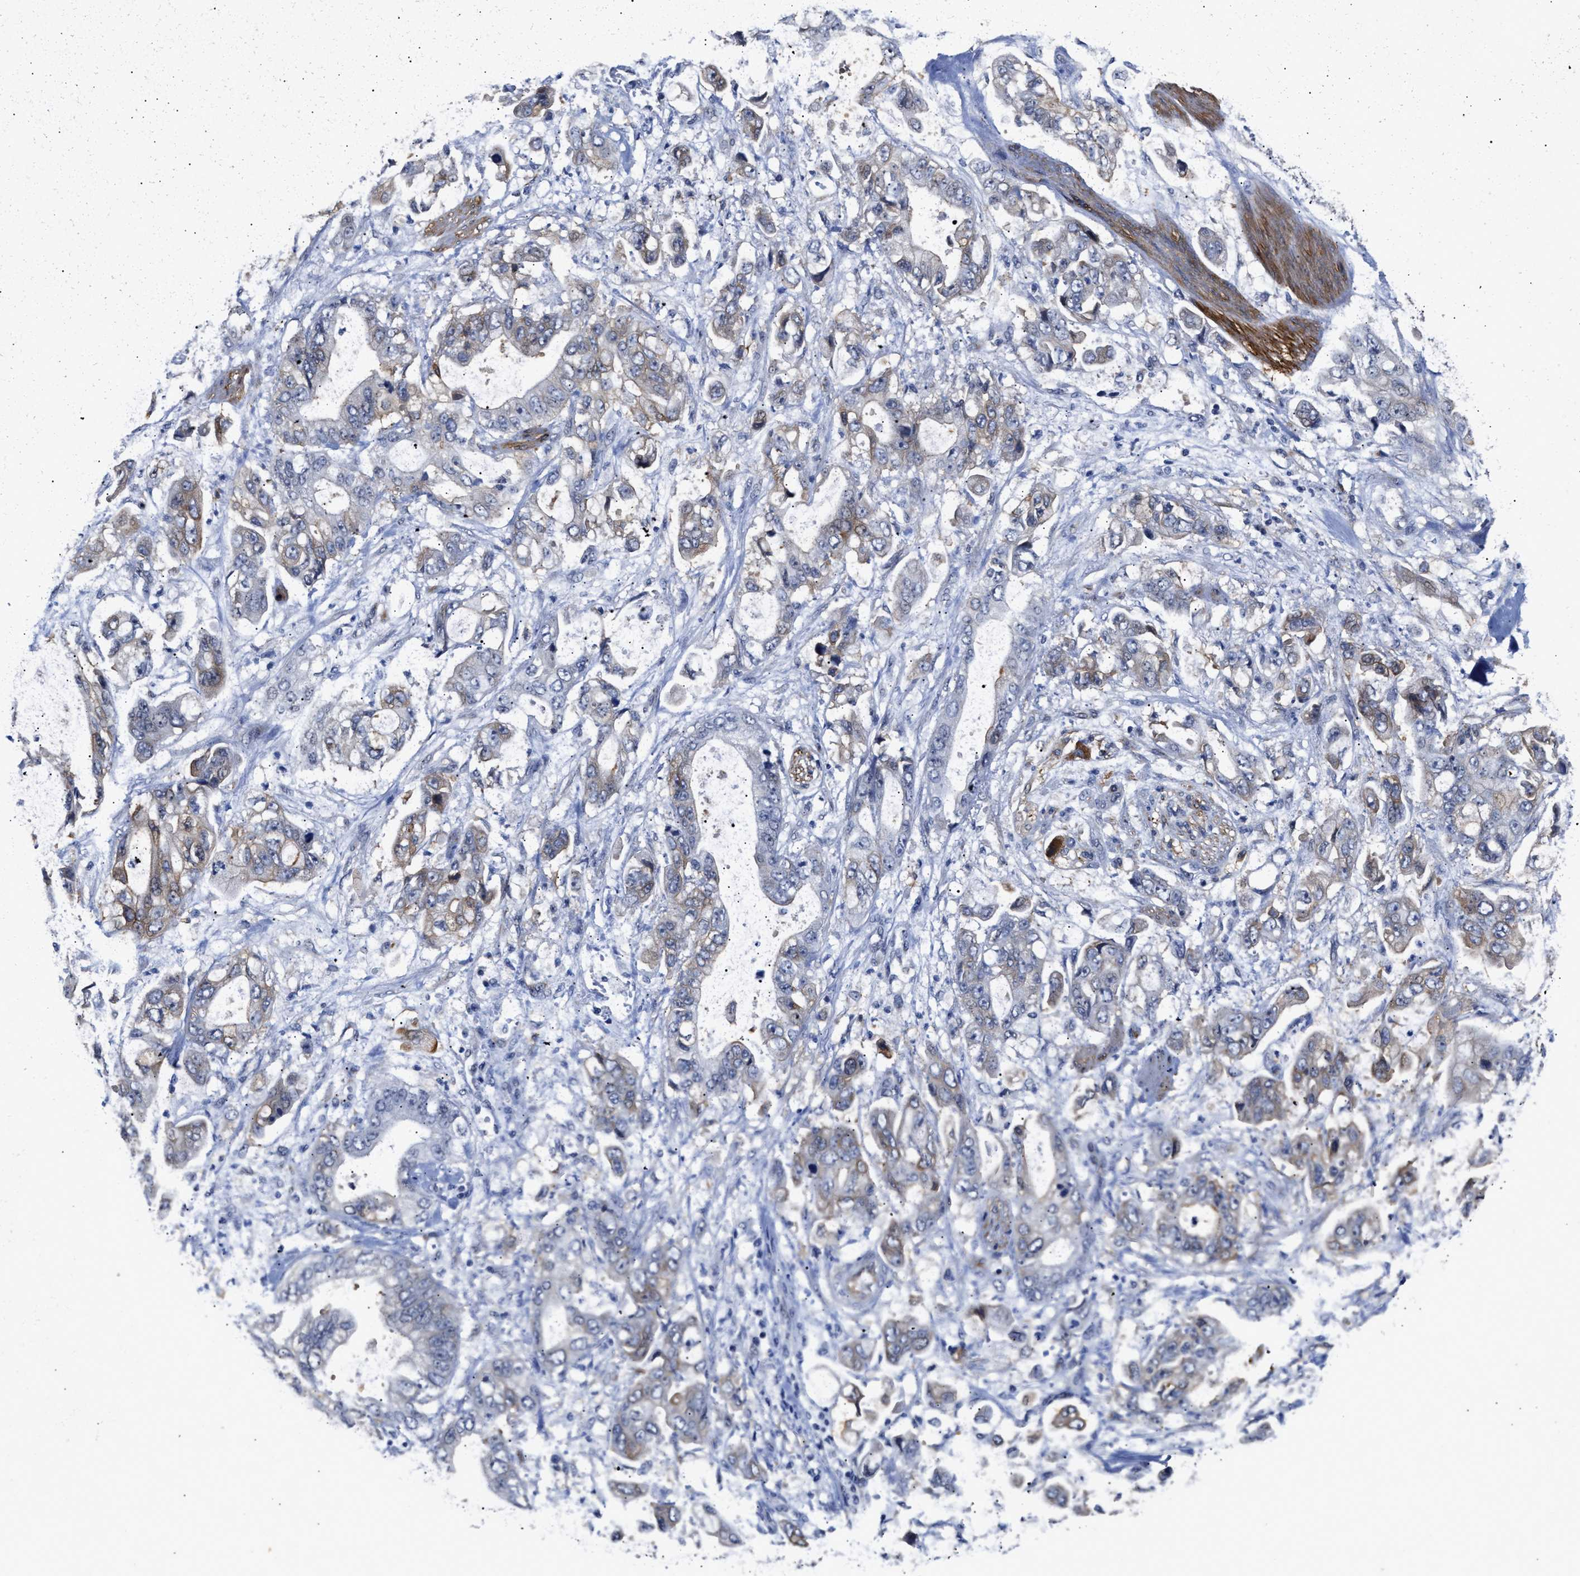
{"staining": {"intensity": "moderate", "quantity": "<25%", "location": "cytoplasmic/membranous"}, "tissue": "stomach cancer", "cell_type": "Tumor cells", "image_type": "cancer", "snomed": [{"axis": "morphology", "description": "Normal tissue, NOS"}, {"axis": "morphology", "description": "Adenocarcinoma, NOS"}, {"axis": "topography", "description": "Stomach"}], "caption": "Protein expression analysis of human adenocarcinoma (stomach) reveals moderate cytoplasmic/membranous expression in approximately <25% of tumor cells. Immunohistochemistry (ihc) stains the protein of interest in brown and the nuclei are stained blue.", "gene": "AHNAK2", "patient": {"sex": "male", "age": 62}}